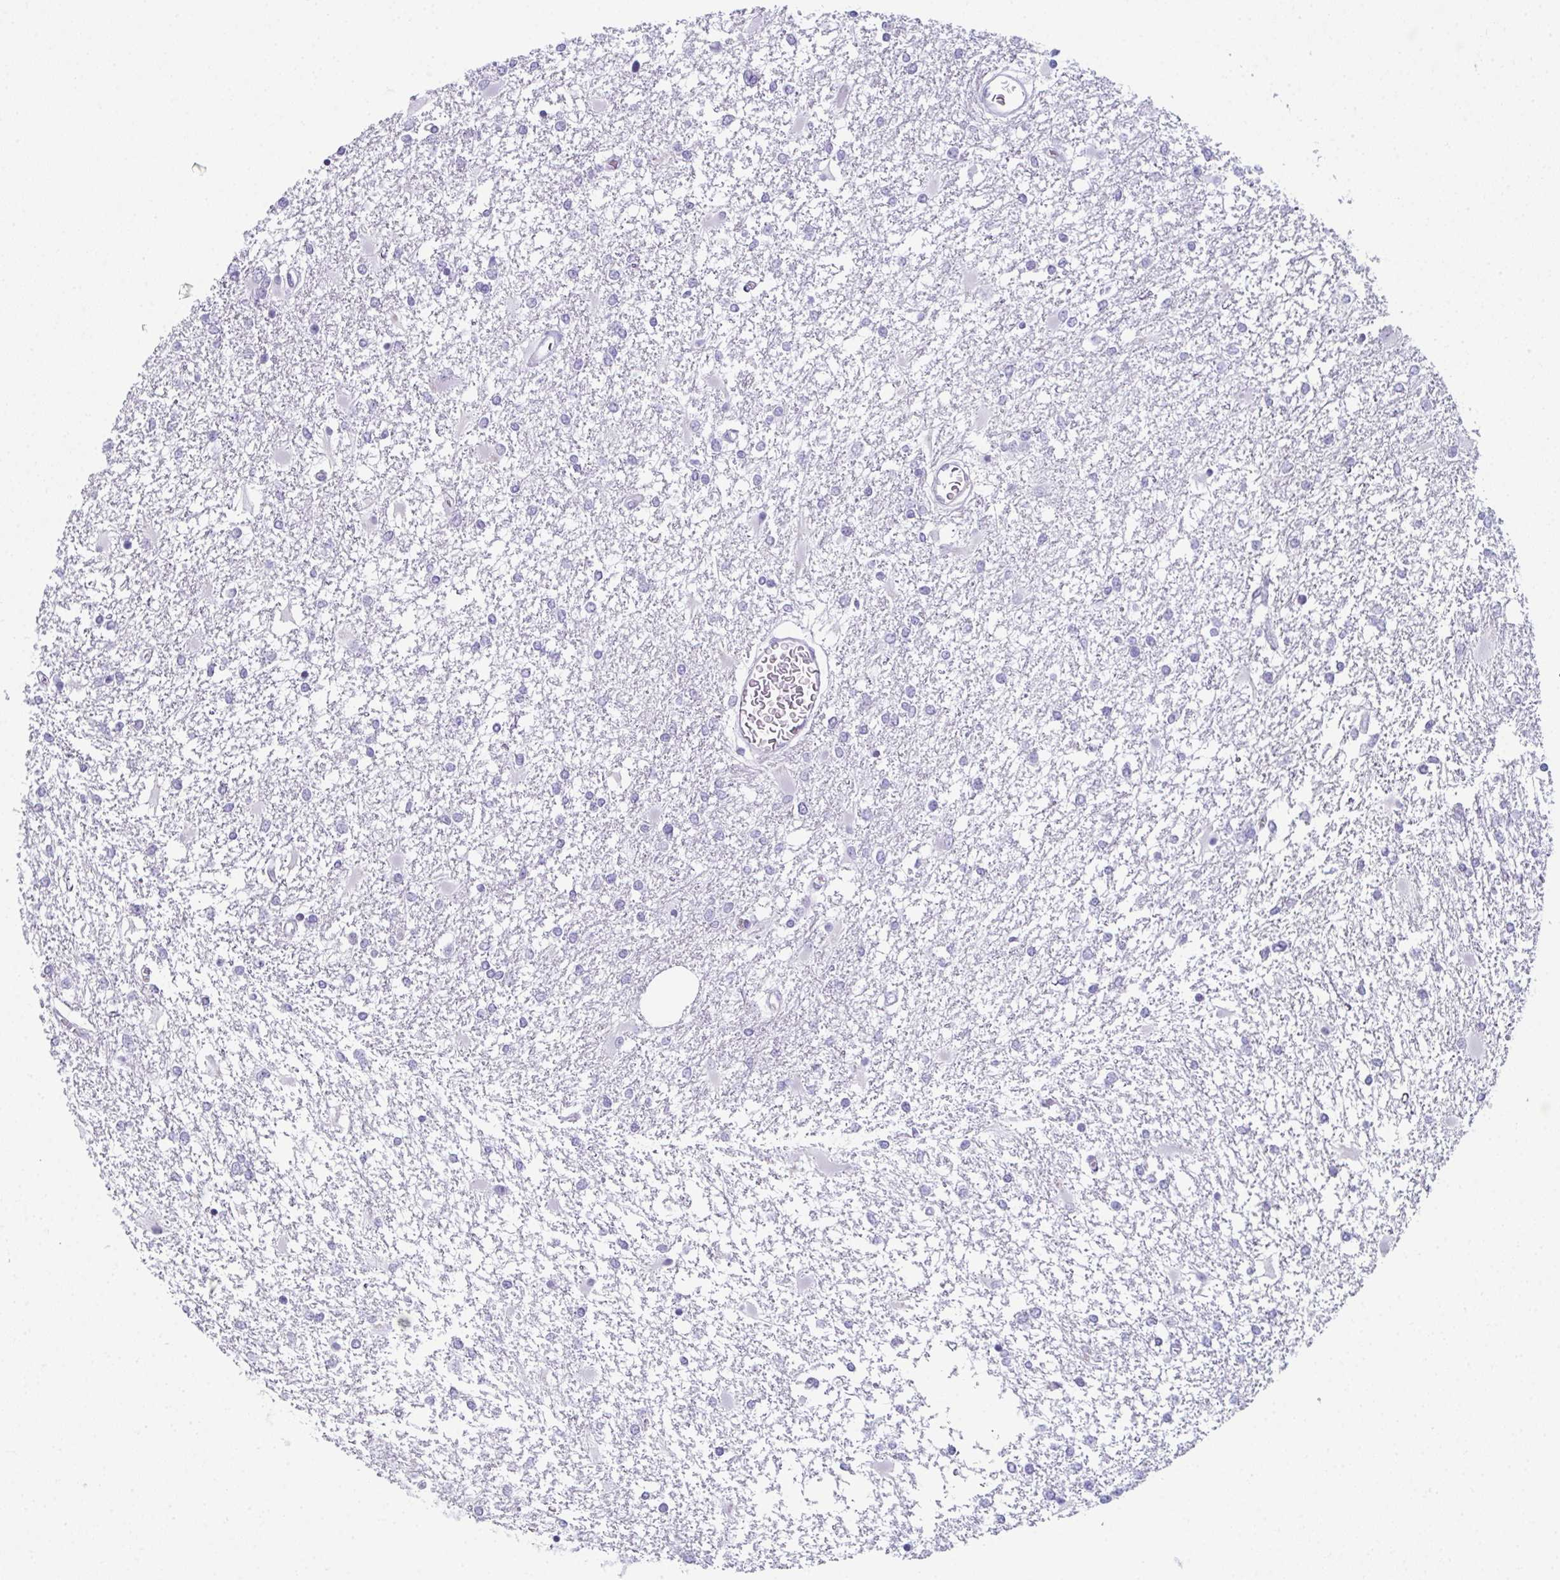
{"staining": {"intensity": "negative", "quantity": "none", "location": "none"}, "tissue": "glioma", "cell_type": "Tumor cells", "image_type": "cancer", "snomed": [{"axis": "morphology", "description": "Glioma, malignant, High grade"}, {"axis": "topography", "description": "Cerebral cortex"}], "caption": "This is a micrograph of immunohistochemistry staining of malignant glioma (high-grade), which shows no expression in tumor cells.", "gene": "ENKUR", "patient": {"sex": "male", "age": 79}}